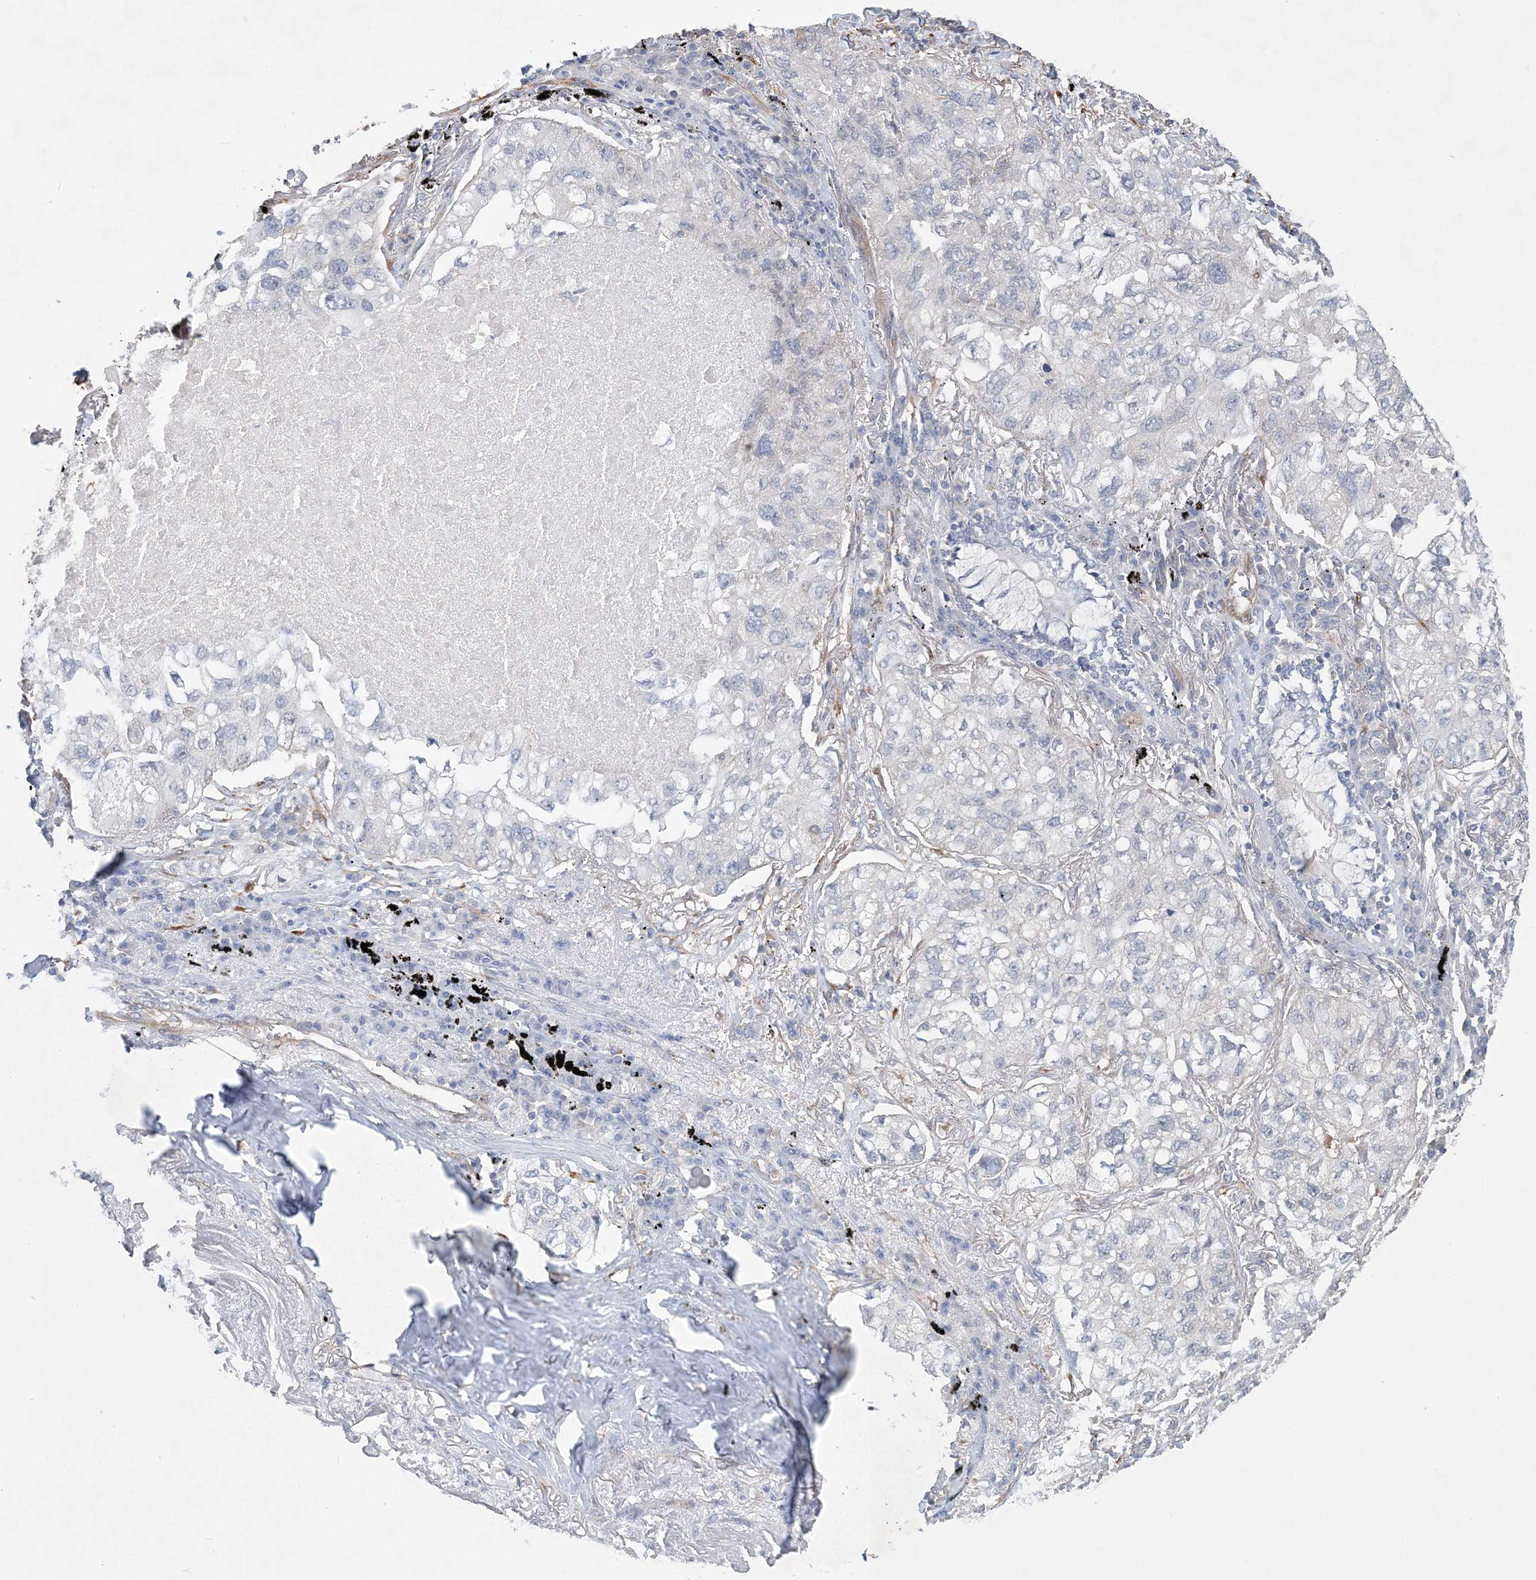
{"staining": {"intensity": "negative", "quantity": "none", "location": "none"}, "tissue": "lung cancer", "cell_type": "Tumor cells", "image_type": "cancer", "snomed": [{"axis": "morphology", "description": "Adenocarcinoma, NOS"}, {"axis": "topography", "description": "Lung"}], "caption": "This is an immunohistochemistry histopathology image of adenocarcinoma (lung). There is no staining in tumor cells.", "gene": "MAP4K5", "patient": {"sex": "male", "age": 65}}